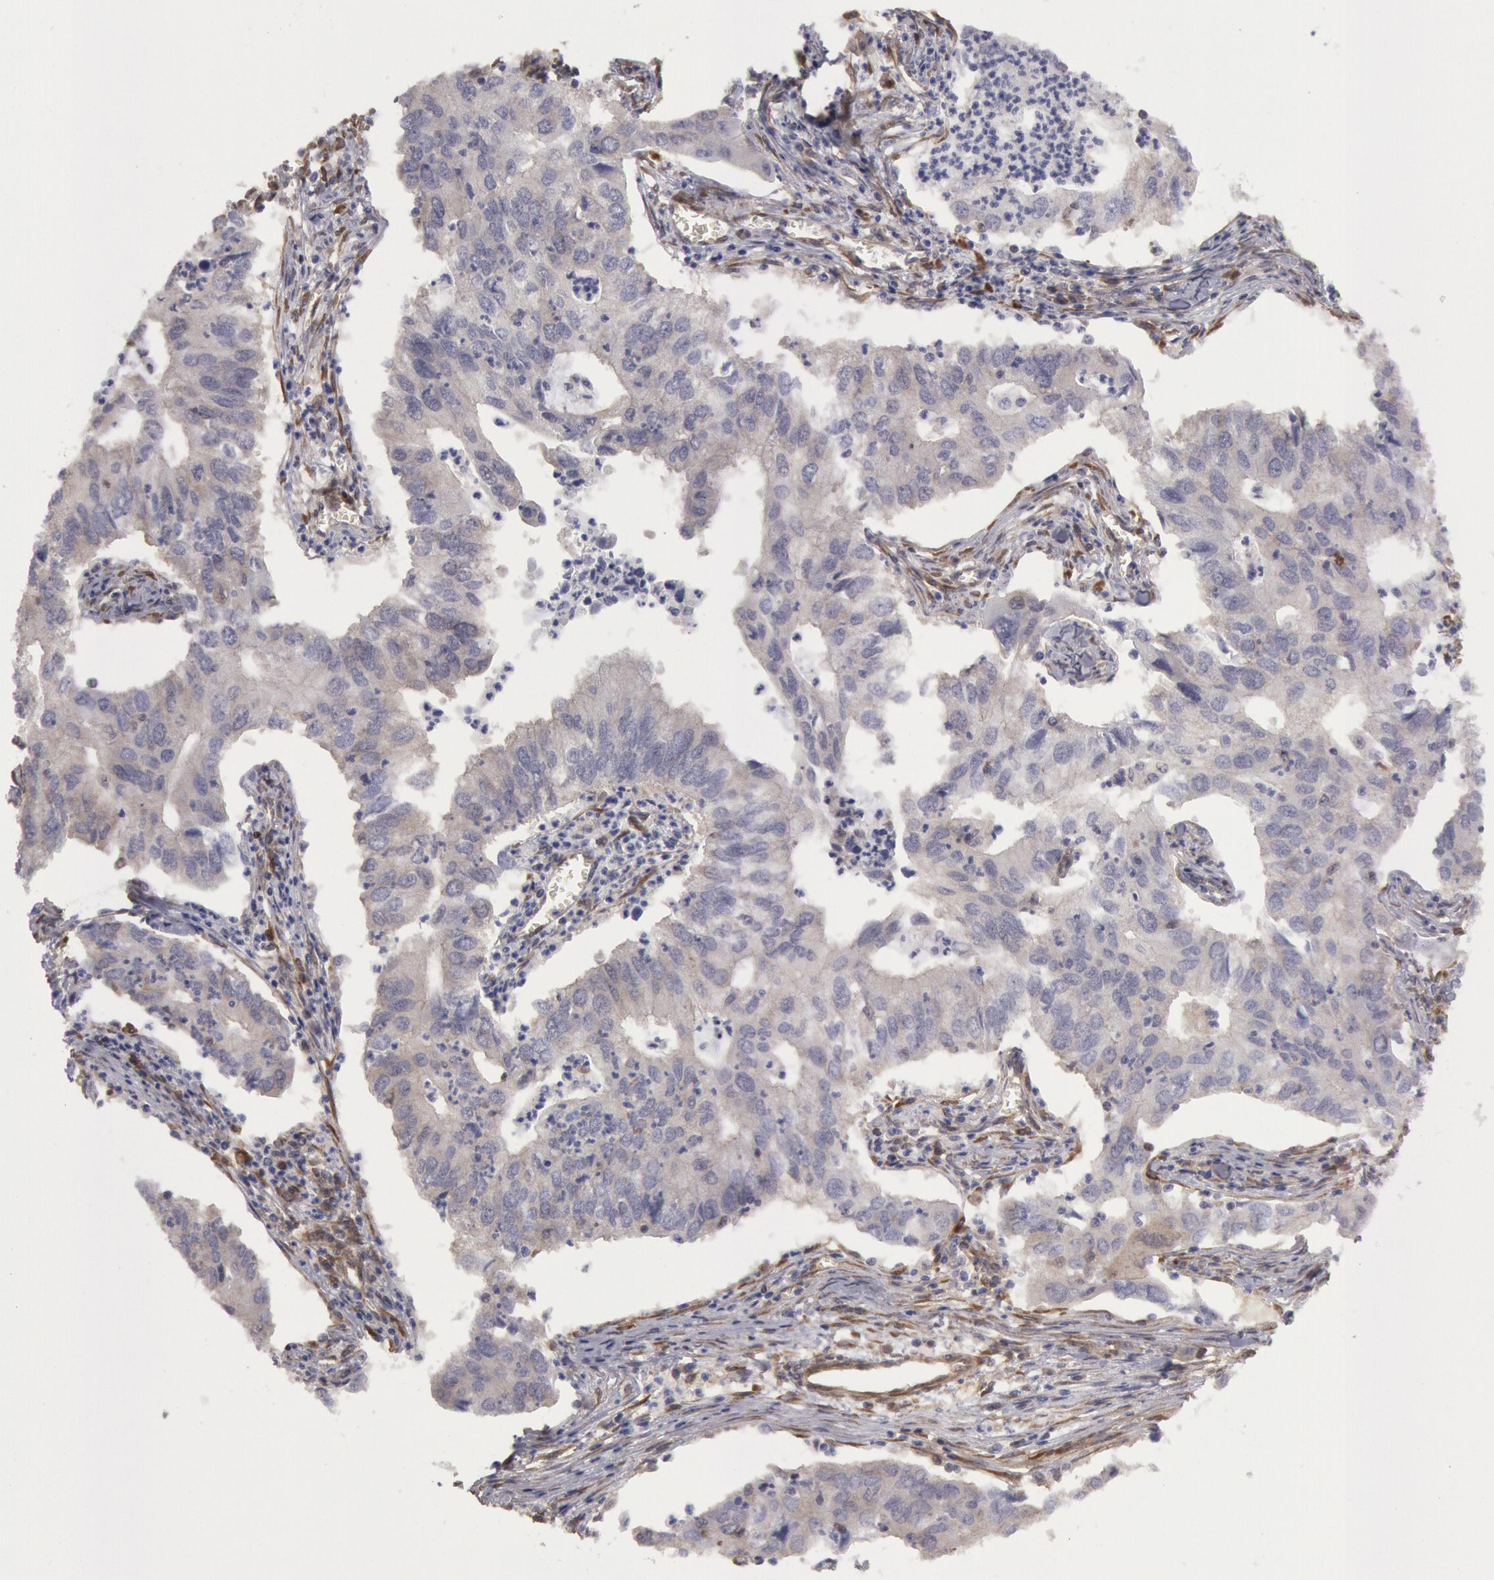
{"staining": {"intensity": "negative", "quantity": "none", "location": "none"}, "tissue": "lung cancer", "cell_type": "Tumor cells", "image_type": "cancer", "snomed": [{"axis": "morphology", "description": "Adenocarcinoma, NOS"}, {"axis": "topography", "description": "Lung"}], "caption": "This is a micrograph of immunohistochemistry (IHC) staining of lung adenocarcinoma, which shows no staining in tumor cells.", "gene": "CCDC50", "patient": {"sex": "male", "age": 48}}